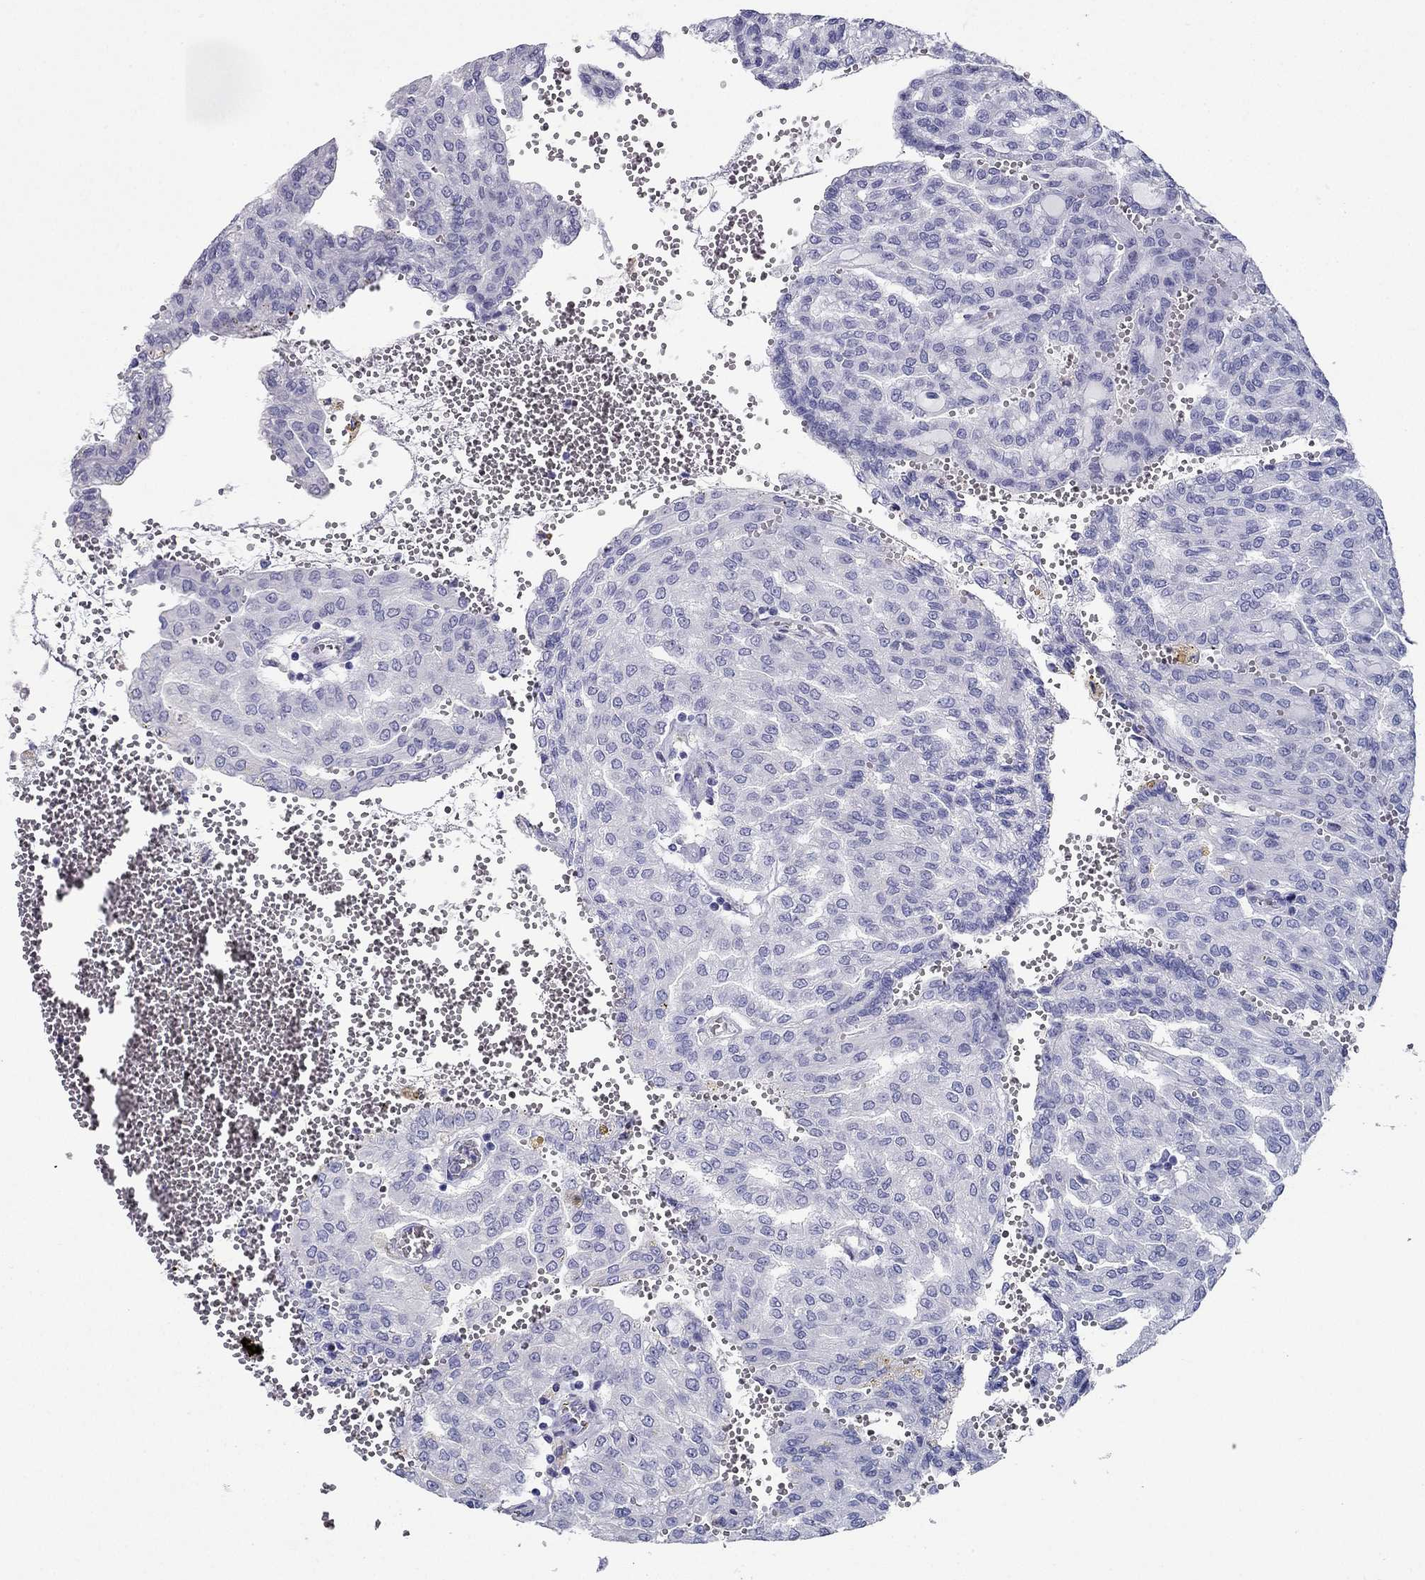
{"staining": {"intensity": "negative", "quantity": "none", "location": "none"}, "tissue": "renal cancer", "cell_type": "Tumor cells", "image_type": "cancer", "snomed": [{"axis": "morphology", "description": "Adenocarcinoma, NOS"}, {"axis": "topography", "description": "Kidney"}], "caption": "IHC photomicrograph of neoplastic tissue: human adenocarcinoma (renal) stained with DAB (3,3'-diaminobenzidine) exhibits no significant protein expression in tumor cells.", "gene": "NPTX1", "patient": {"sex": "male", "age": 63}}